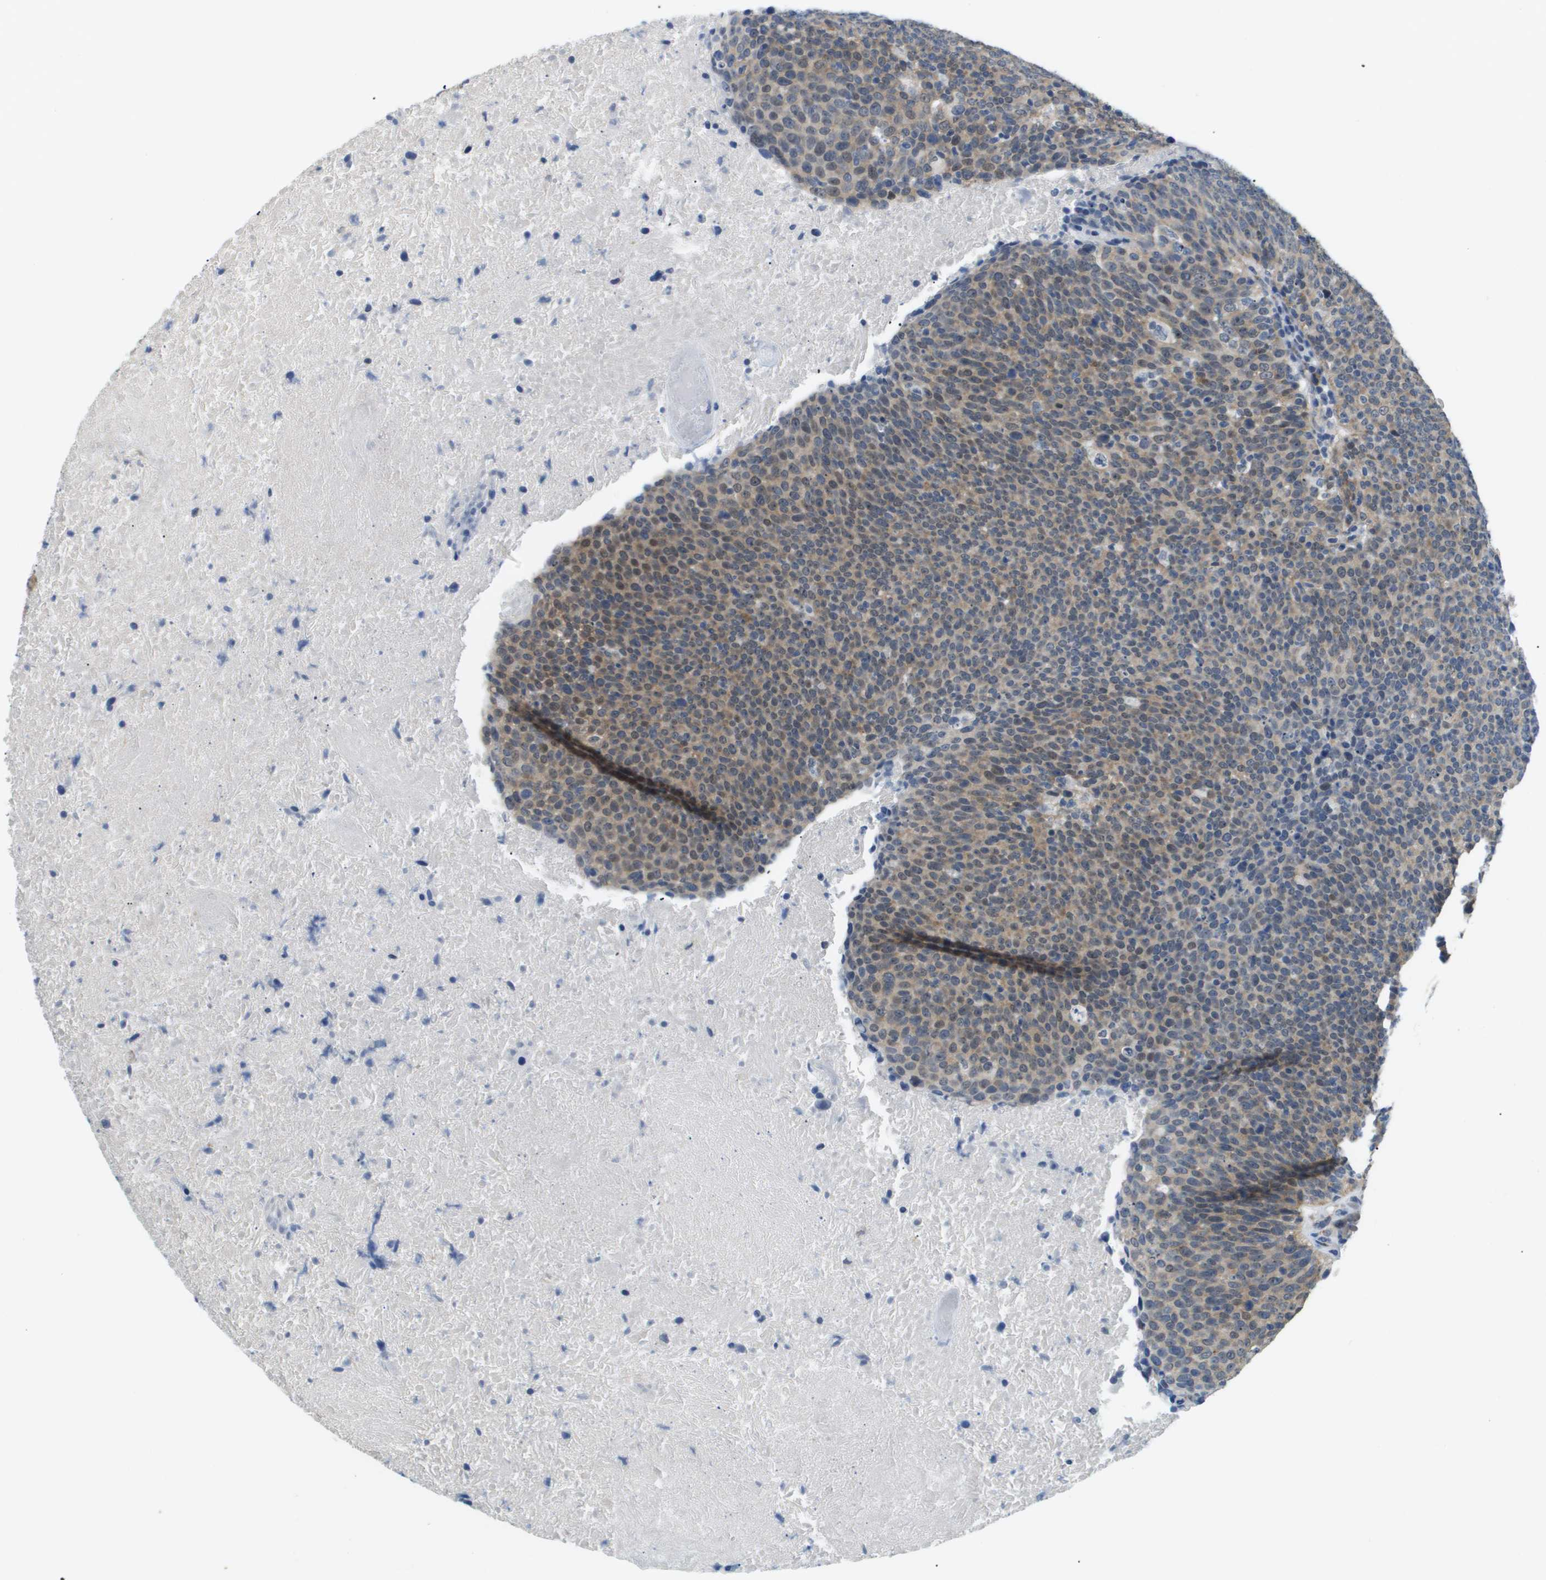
{"staining": {"intensity": "weak", "quantity": ">75%", "location": "cytoplasmic/membranous,nuclear"}, "tissue": "head and neck cancer", "cell_type": "Tumor cells", "image_type": "cancer", "snomed": [{"axis": "morphology", "description": "Squamous cell carcinoma, NOS"}, {"axis": "morphology", "description": "Squamous cell carcinoma, metastatic, NOS"}, {"axis": "topography", "description": "Lymph node"}, {"axis": "topography", "description": "Head-Neck"}], "caption": "Immunohistochemical staining of head and neck cancer (metastatic squamous cell carcinoma) shows low levels of weak cytoplasmic/membranous and nuclear protein expression in about >75% of tumor cells.", "gene": "OTUD5", "patient": {"sex": "male", "age": 62}}